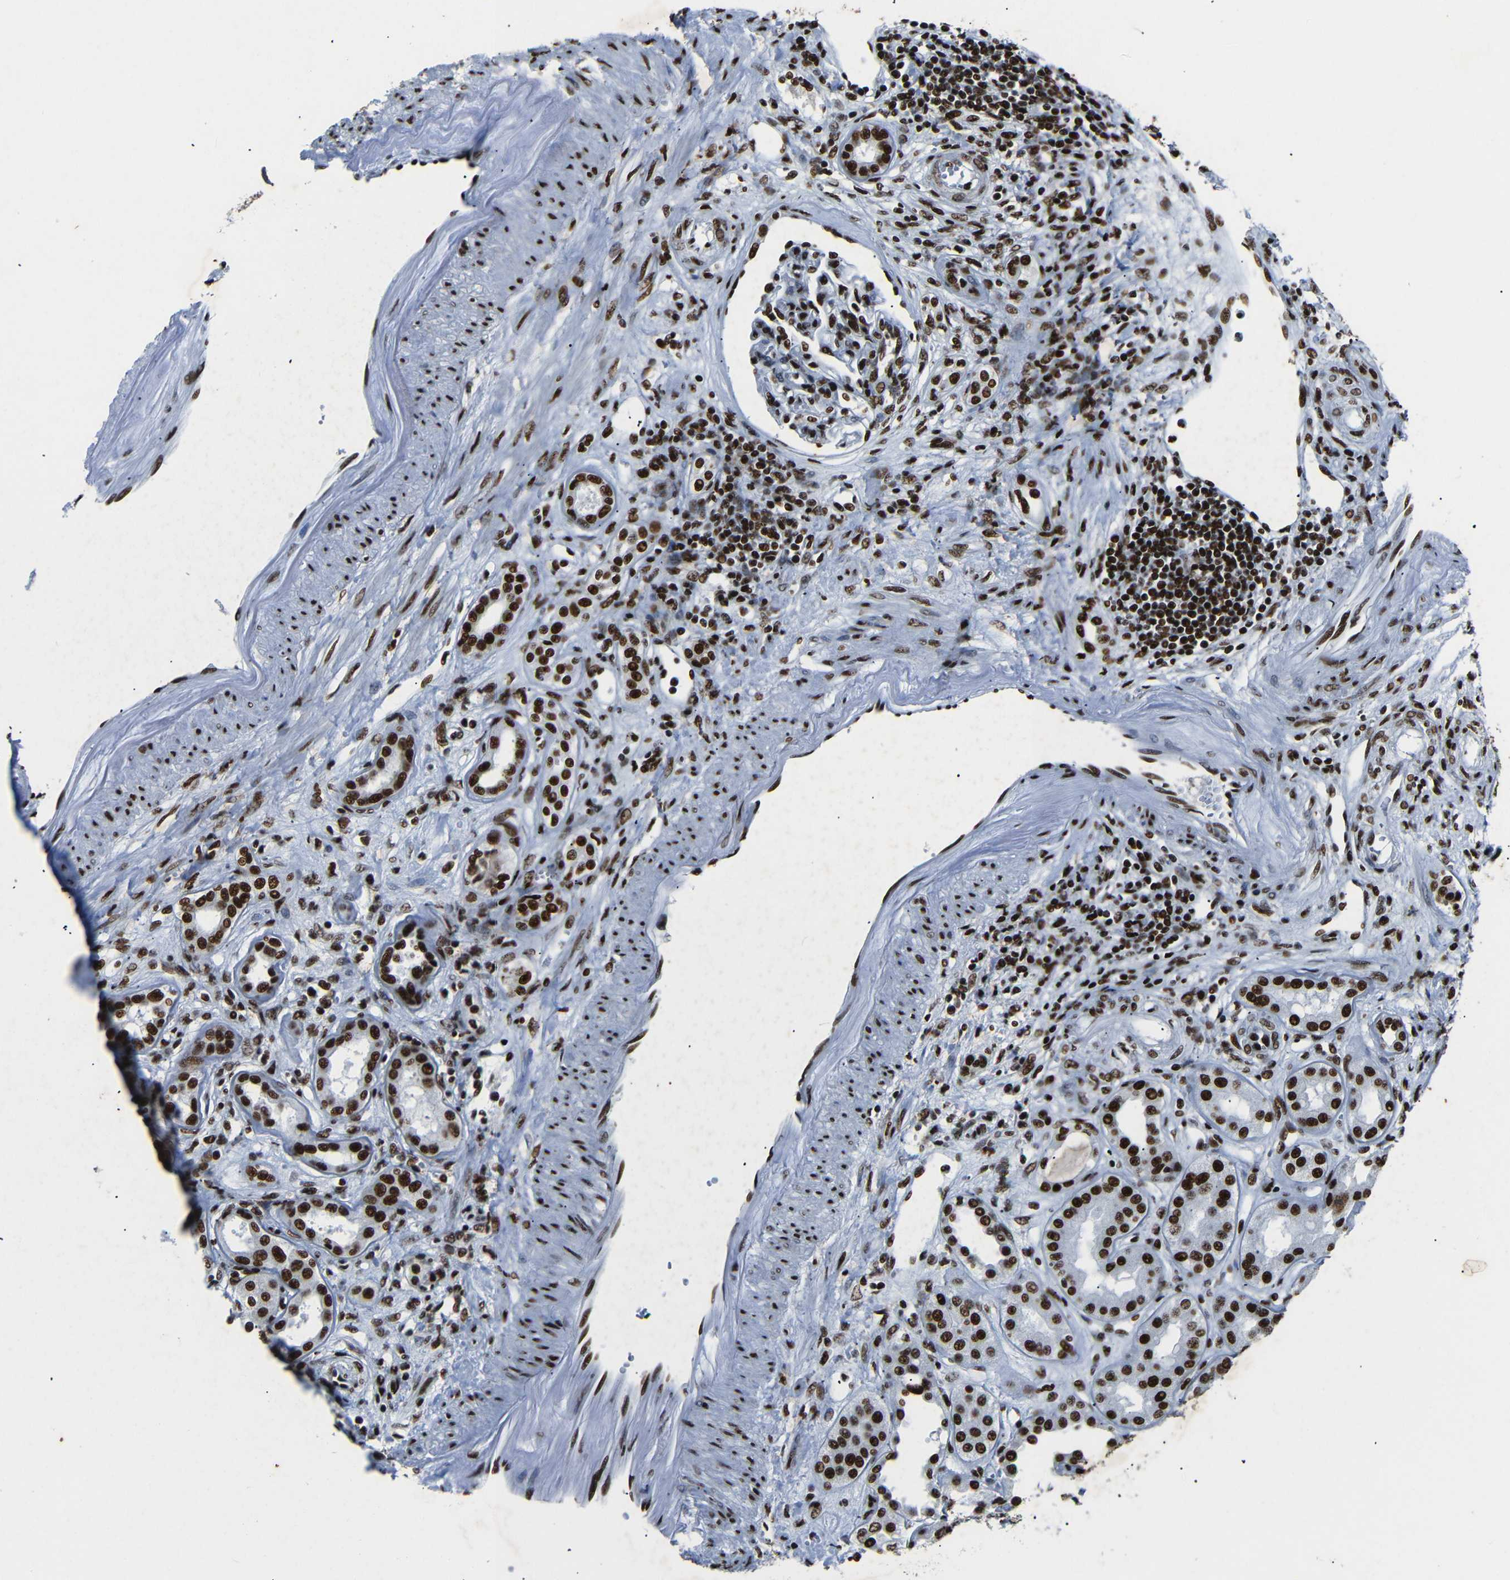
{"staining": {"intensity": "strong", "quantity": ">75%", "location": "nuclear"}, "tissue": "kidney", "cell_type": "Cells in glomeruli", "image_type": "normal", "snomed": [{"axis": "morphology", "description": "Normal tissue, NOS"}, {"axis": "topography", "description": "Kidney"}], "caption": "Kidney stained with immunohistochemistry exhibits strong nuclear positivity in about >75% of cells in glomeruli. The protein of interest is stained brown, and the nuclei are stained in blue (DAB (3,3'-diaminobenzidine) IHC with brightfield microscopy, high magnification).", "gene": "SRSF1", "patient": {"sex": "male", "age": 59}}